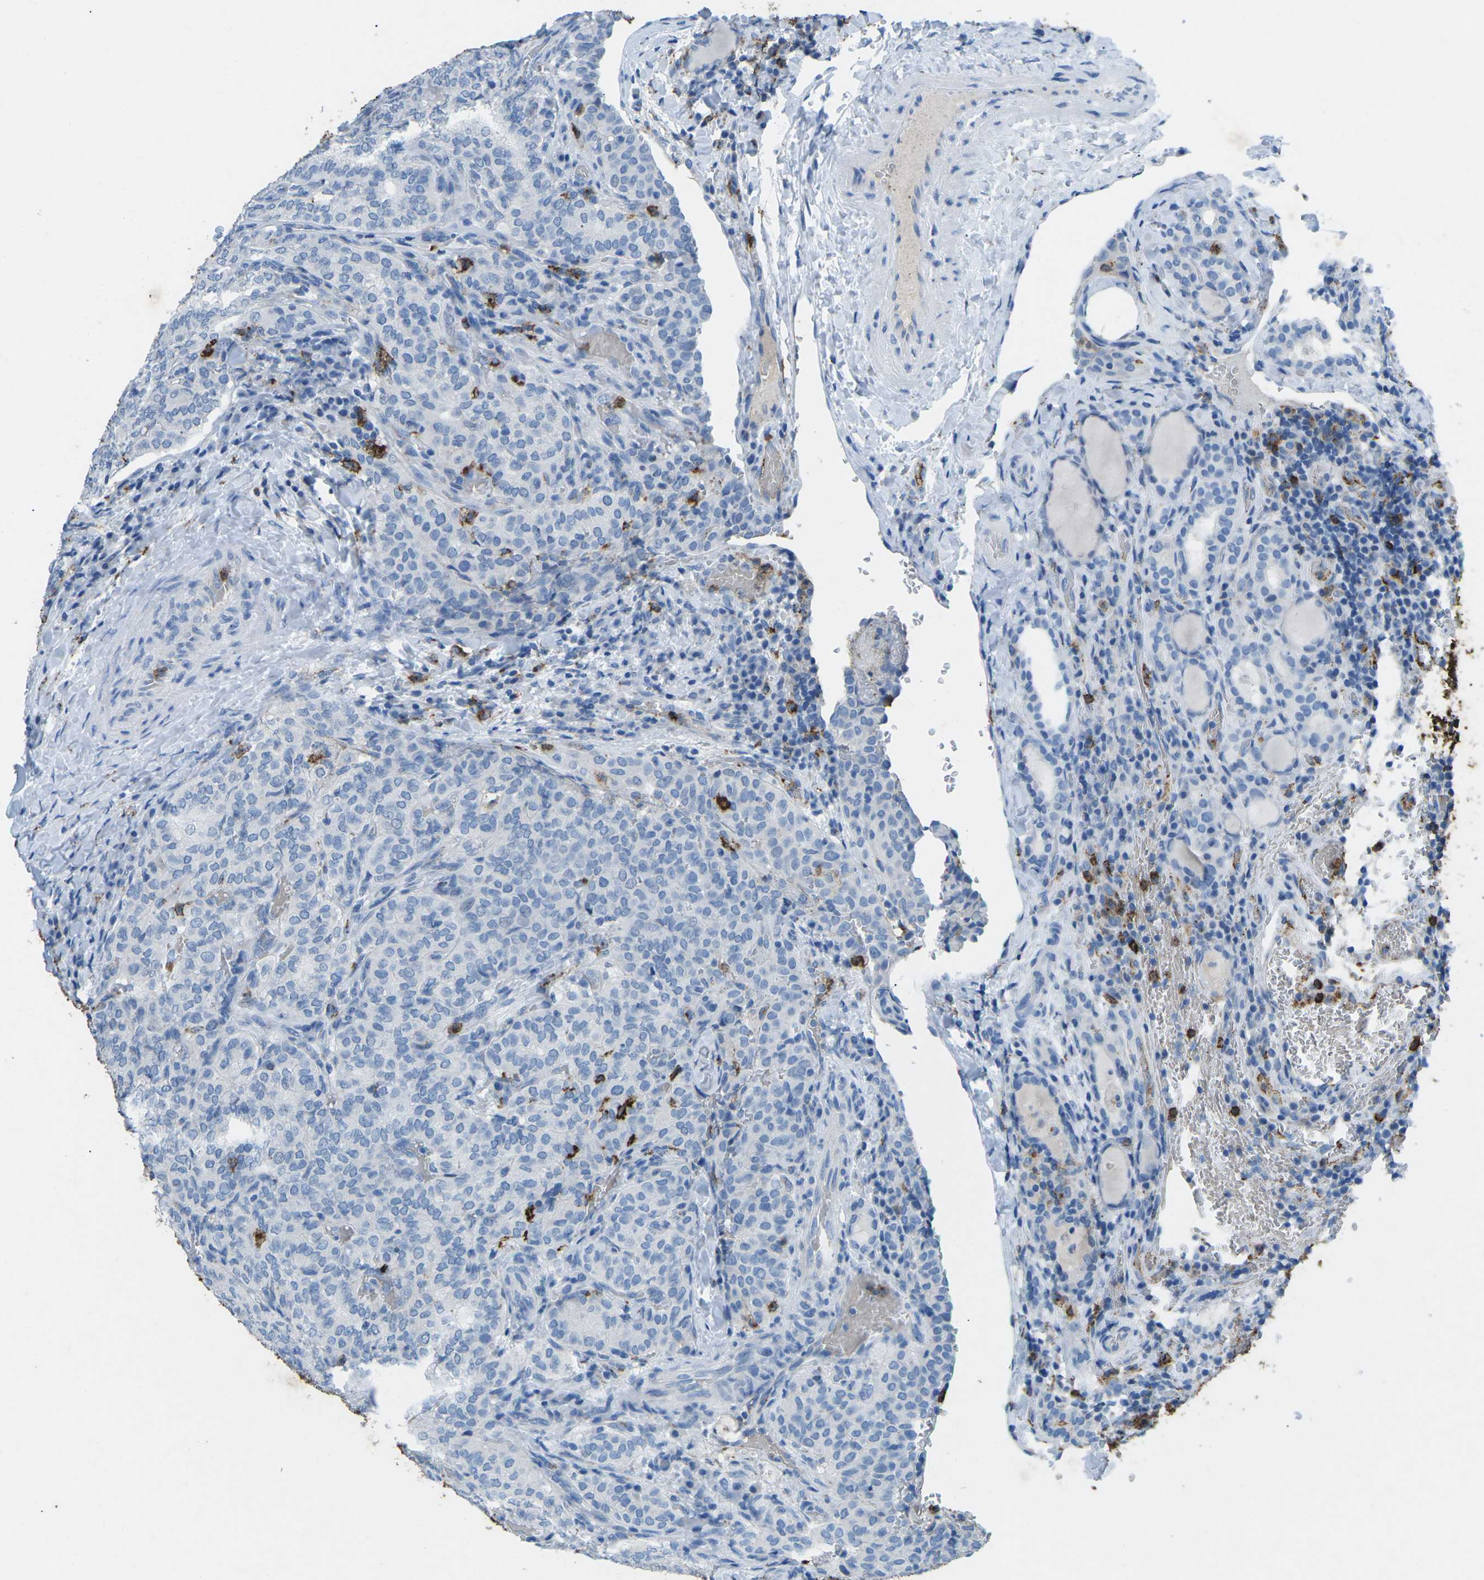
{"staining": {"intensity": "negative", "quantity": "none", "location": "none"}, "tissue": "thyroid cancer", "cell_type": "Tumor cells", "image_type": "cancer", "snomed": [{"axis": "morphology", "description": "Normal tissue, NOS"}, {"axis": "morphology", "description": "Papillary adenocarcinoma, NOS"}, {"axis": "topography", "description": "Thyroid gland"}], "caption": "The micrograph demonstrates no staining of tumor cells in papillary adenocarcinoma (thyroid).", "gene": "CTAGE1", "patient": {"sex": "female", "age": 30}}